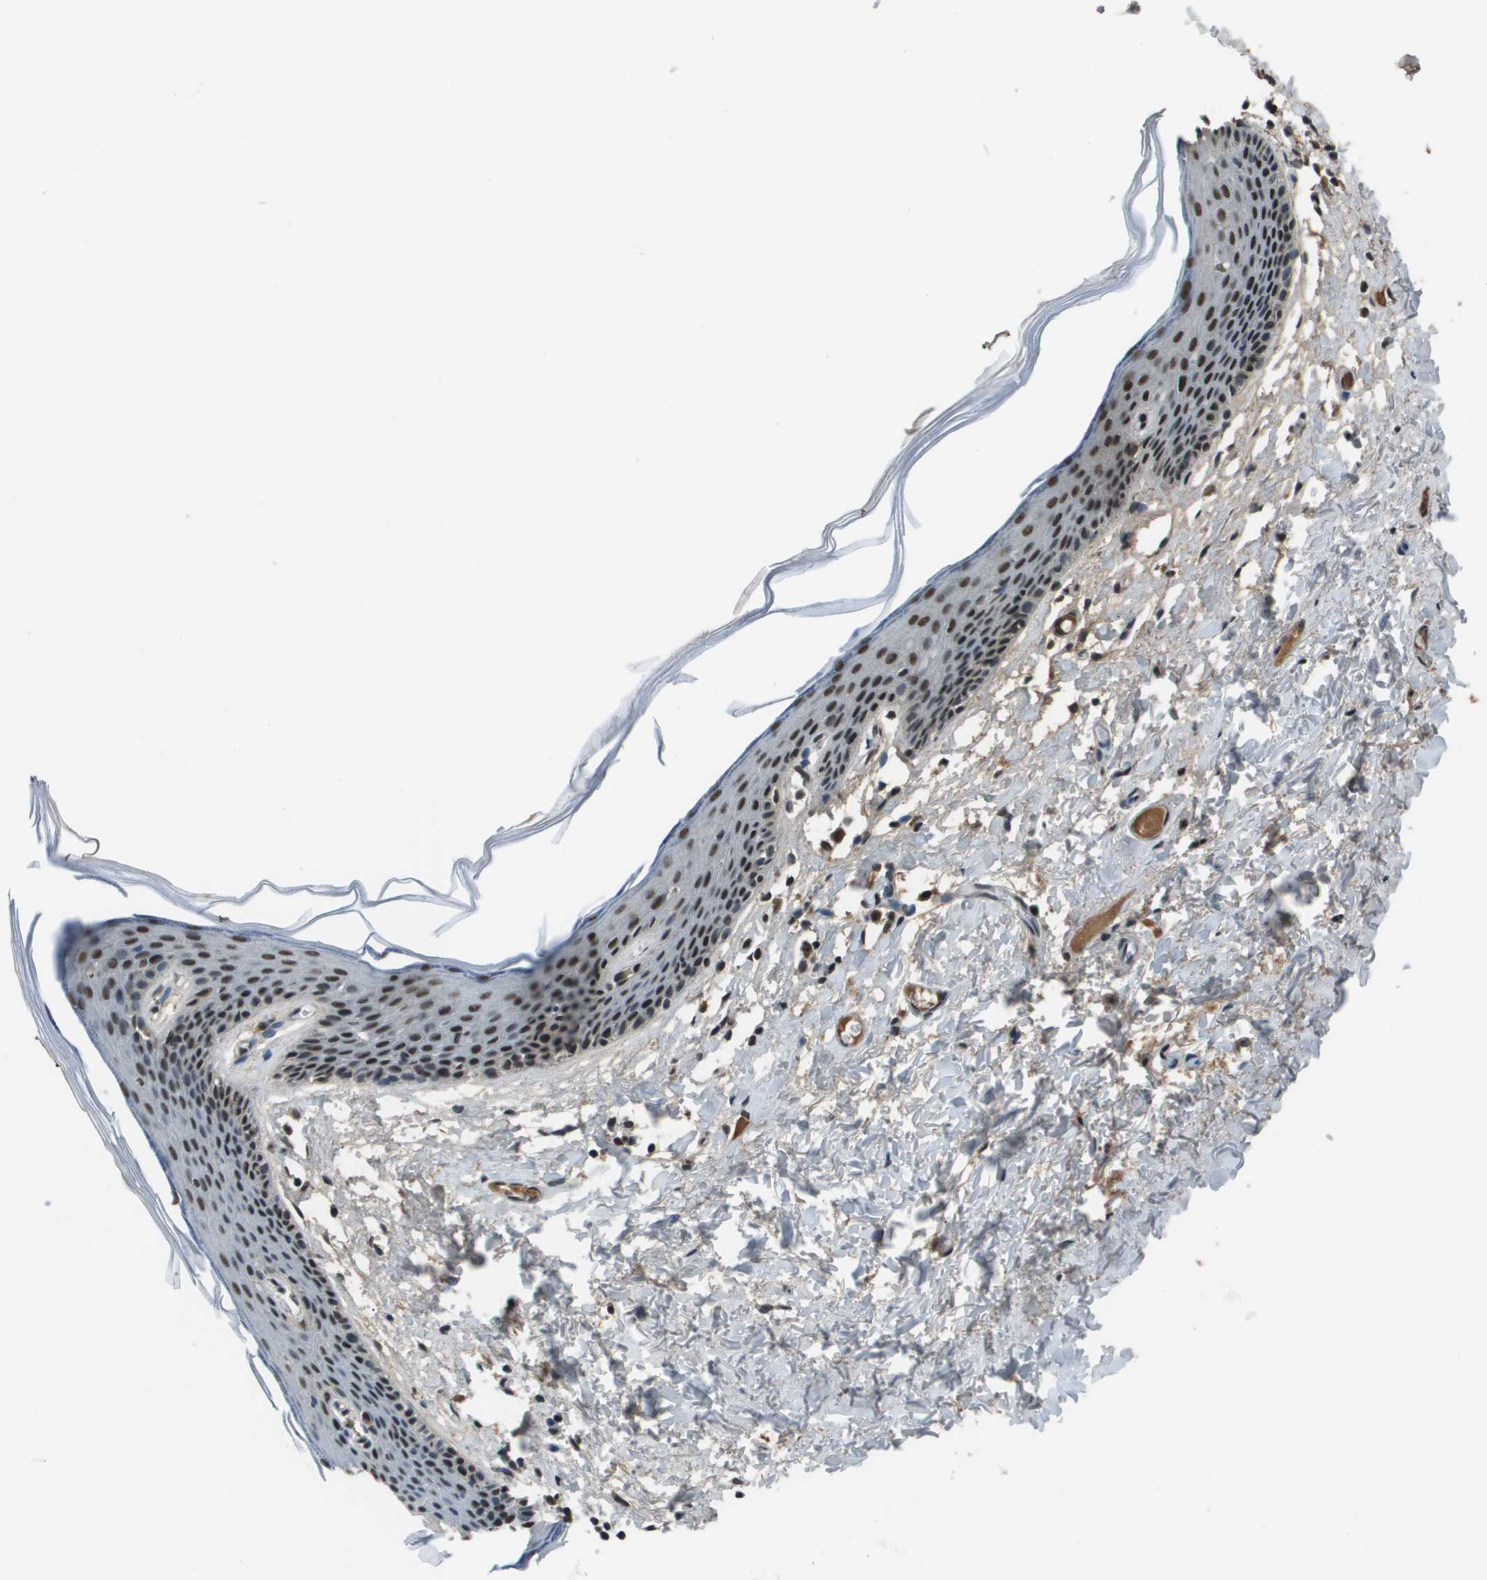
{"staining": {"intensity": "strong", "quantity": ">75%", "location": "nuclear"}, "tissue": "skin", "cell_type": "Epidermal cells", "image_type": "normal", "snomed": [{"axis": "morphology", "description": "Normal tissue, NOS"}, {"axis": "topography", "description": "Vulva"}], "caption": "Immunohistochemical staining of benign skin demonstrates strong nuclear protein staining in approximately >75% of epidermal cells.", "gene": "THRAP3", "patient": {"sex": "female", "age": 54}}